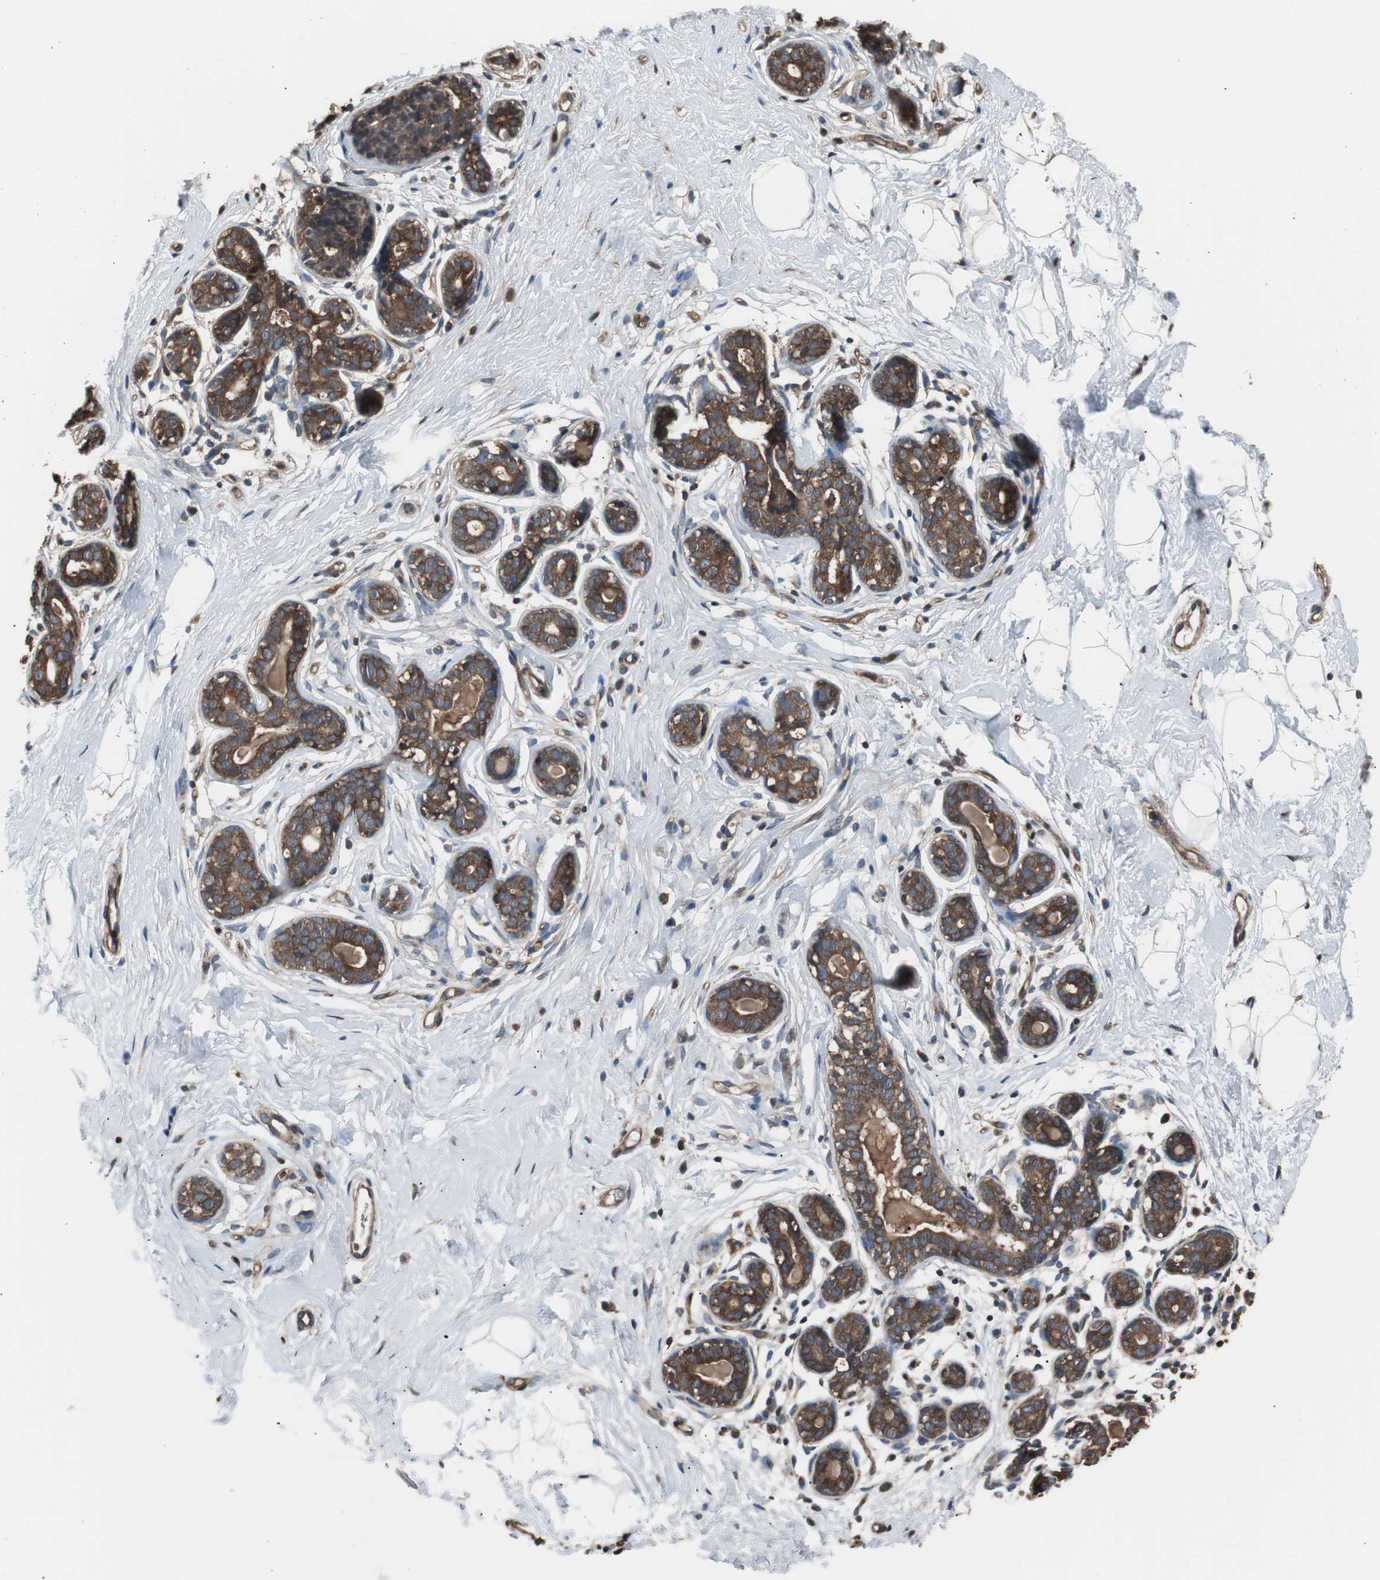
{"staining": {"intensity": "weak", "quantity": "25%-75%", "location": "cytoplasmic/membranous"}, "tissue": "breast", "cell_type": "Adipocytes", "image_type": "normal", "snomed": [{"axis": "morphology", "description": "Normal tissue, NOS"}, {"axis": "topography", "description": "Breast"}], "caption": "High-magnification brightfield microscopy of benign breast stained with DAB (brown) and counterstained with hematoxylin (blue). adipocytes exhibit weak cytoplasmic/membranous positivity is appreciated in approximately25%-75% of cells. (Brightfield microscopy of DAB IHC at high magnification).", "gene": "CAPNS1", "patient": {"sex": "female", "age": 23}}